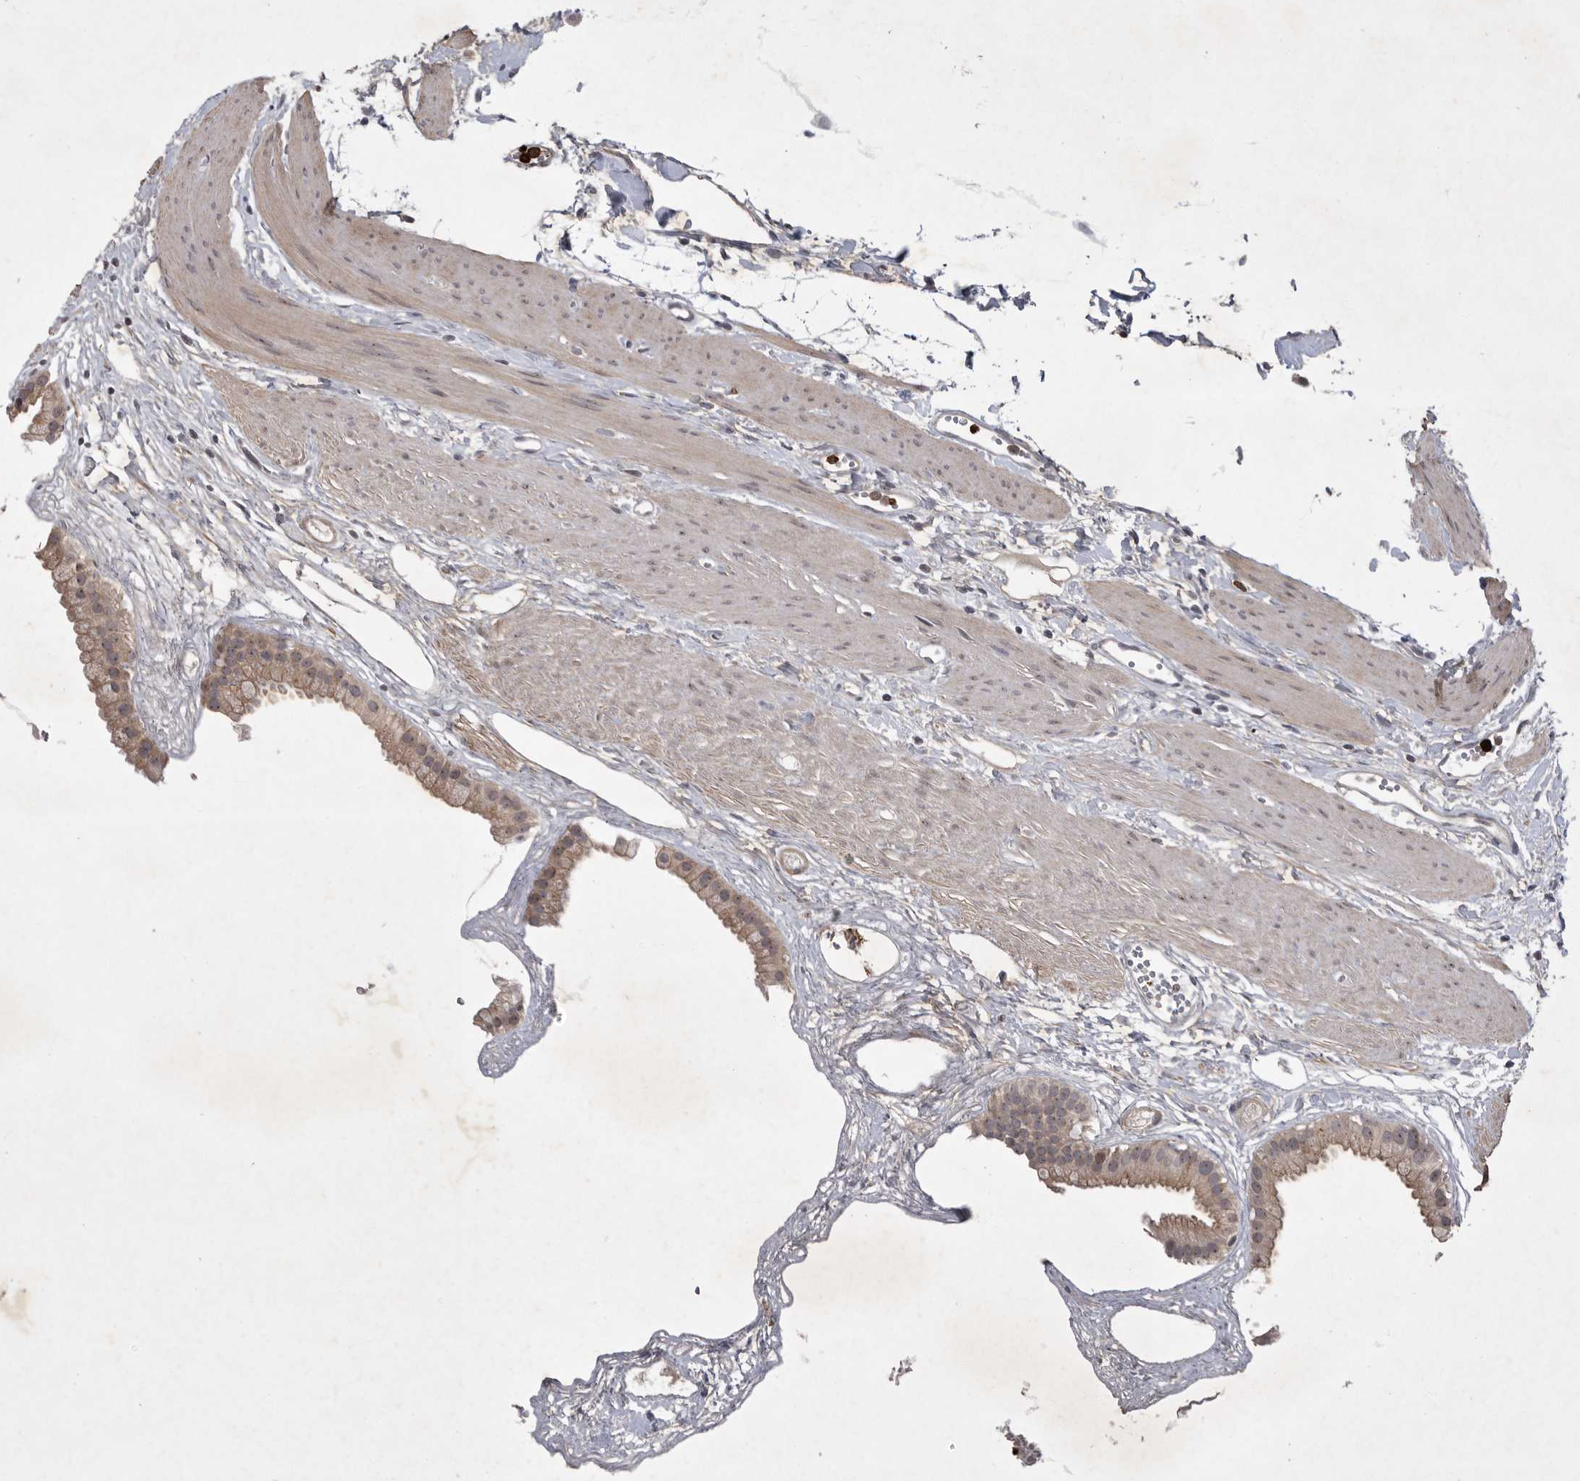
{"staining": {"intensity": "moderate", "quantity": ">75%", "location": "cytoplasmic/membranous"}, "tissue": "gallbladder", "cell_type": "Glandular cells", "image_type": "normal", "snomed": [{"axis": "morphology", "description": "Normal tissue, NOS"}, {"axis": "topography", "description": "Gallbladder"}], "caption": "Glandular cells reveal medium levels of moderate cytoplasmic/membranous expression in about >75% of cells in benign gallbladder. (Brightfield microscopy of DAB IHC at high magnification).", "gene": "UBE3D", "patient": {"sex": "female", "age": 64}}